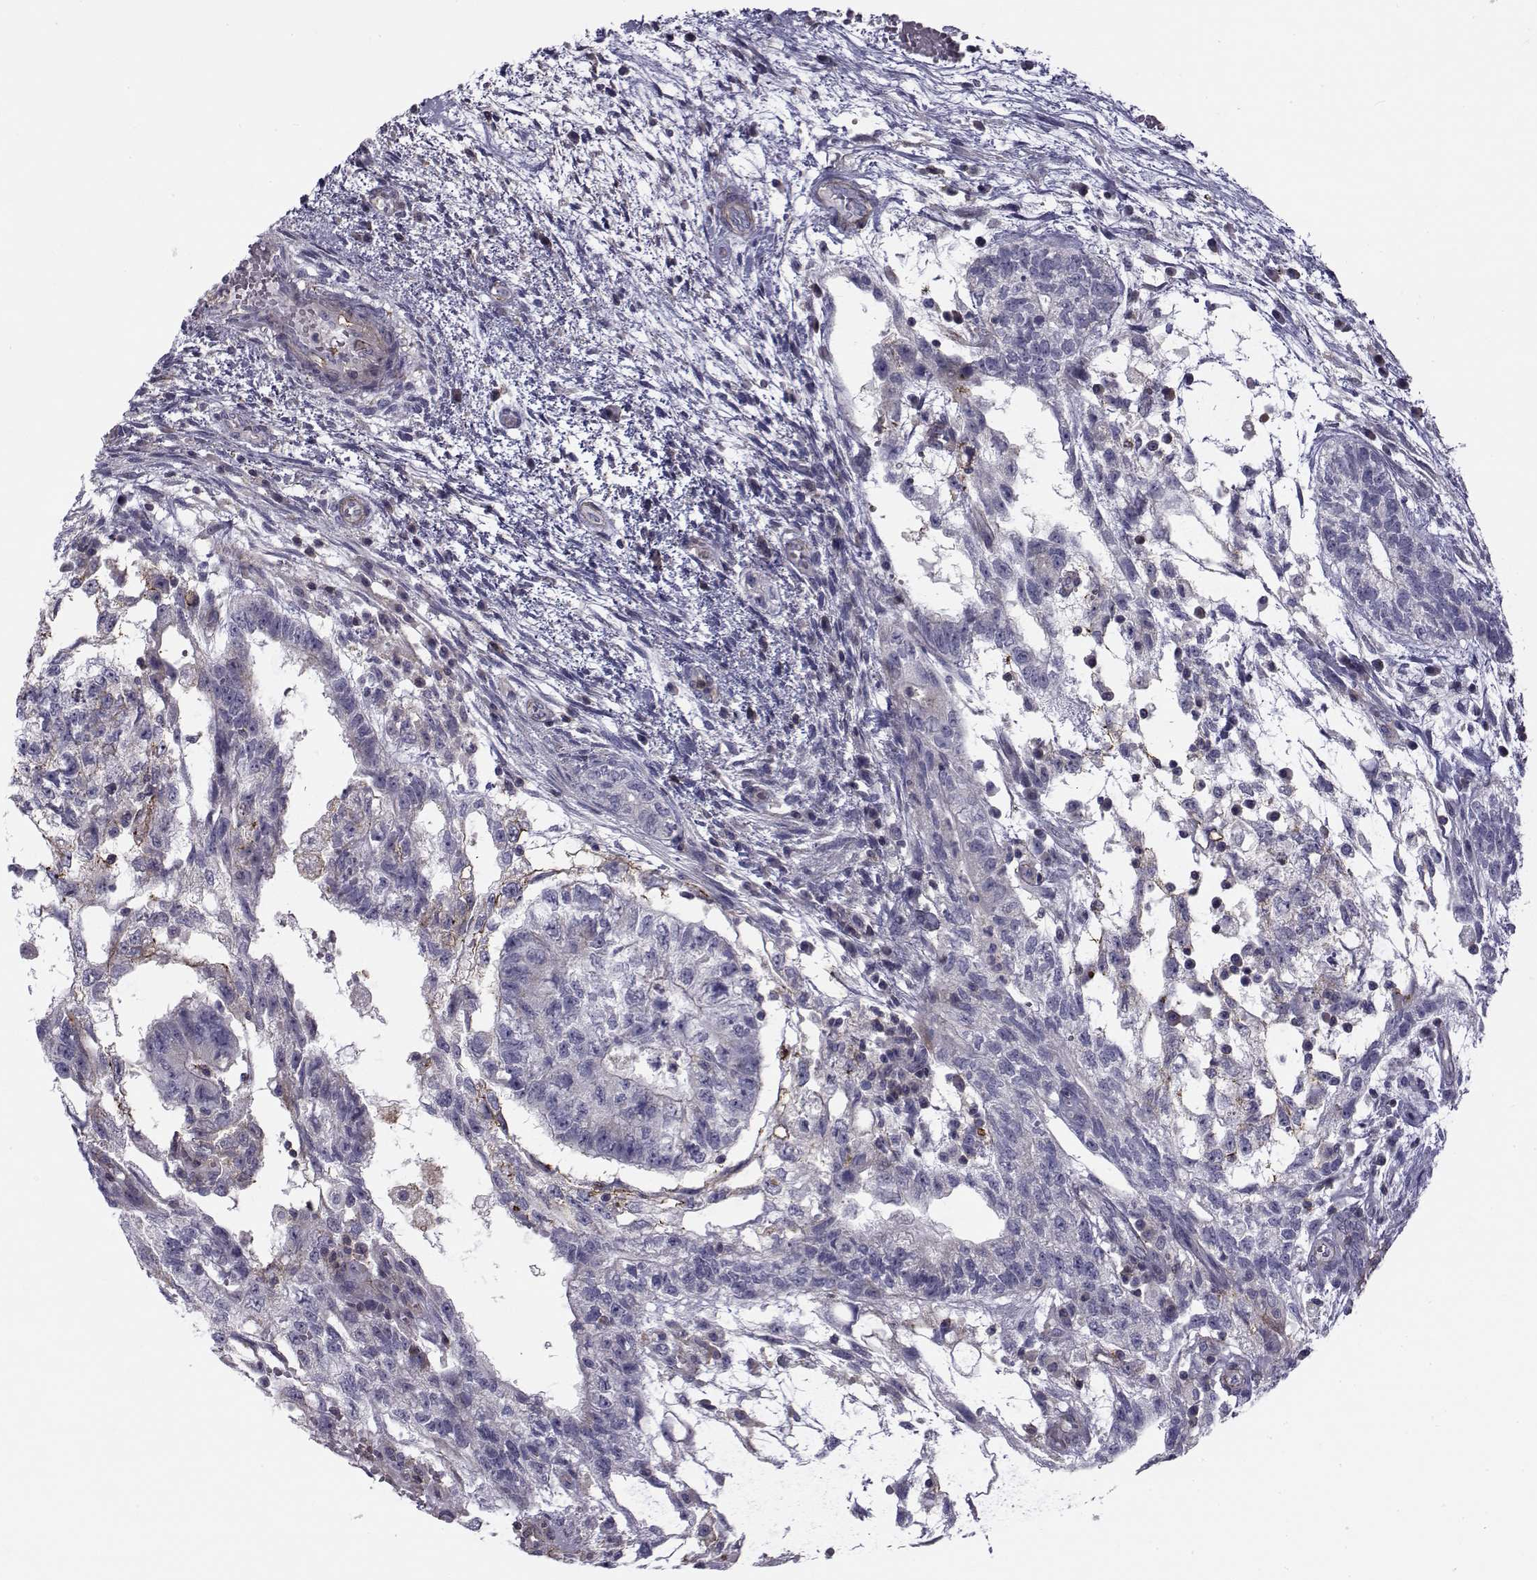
{"staining": {"intensity": "negative", "quantity": "none", "location": "none"}, "tissue": "testis cancer", "cell_type": "Tumor cells", "image_type": "cancer", "snomed": [{"axis": "morphology", "description": "Normal tissue, NOS"}, {"axis": "morphology", "description": "Carcinoma, Embryonal, NOS"}, {"axis": "topography", "description": "Testis"}, {"axis": "topography", "description": "Epididymis"}], "caption": "DAB (3,3'-diaminobenzidine) immunohistochemical staining of human testis embryonal carcinoma shows no significant positivity in tumor cells. (DAB immunohistochemistry (IHC) visualized using brightfield microscopy, high magnification).", "gene": "LRRC27", "patient": {"sex": "male", "age": 32}}